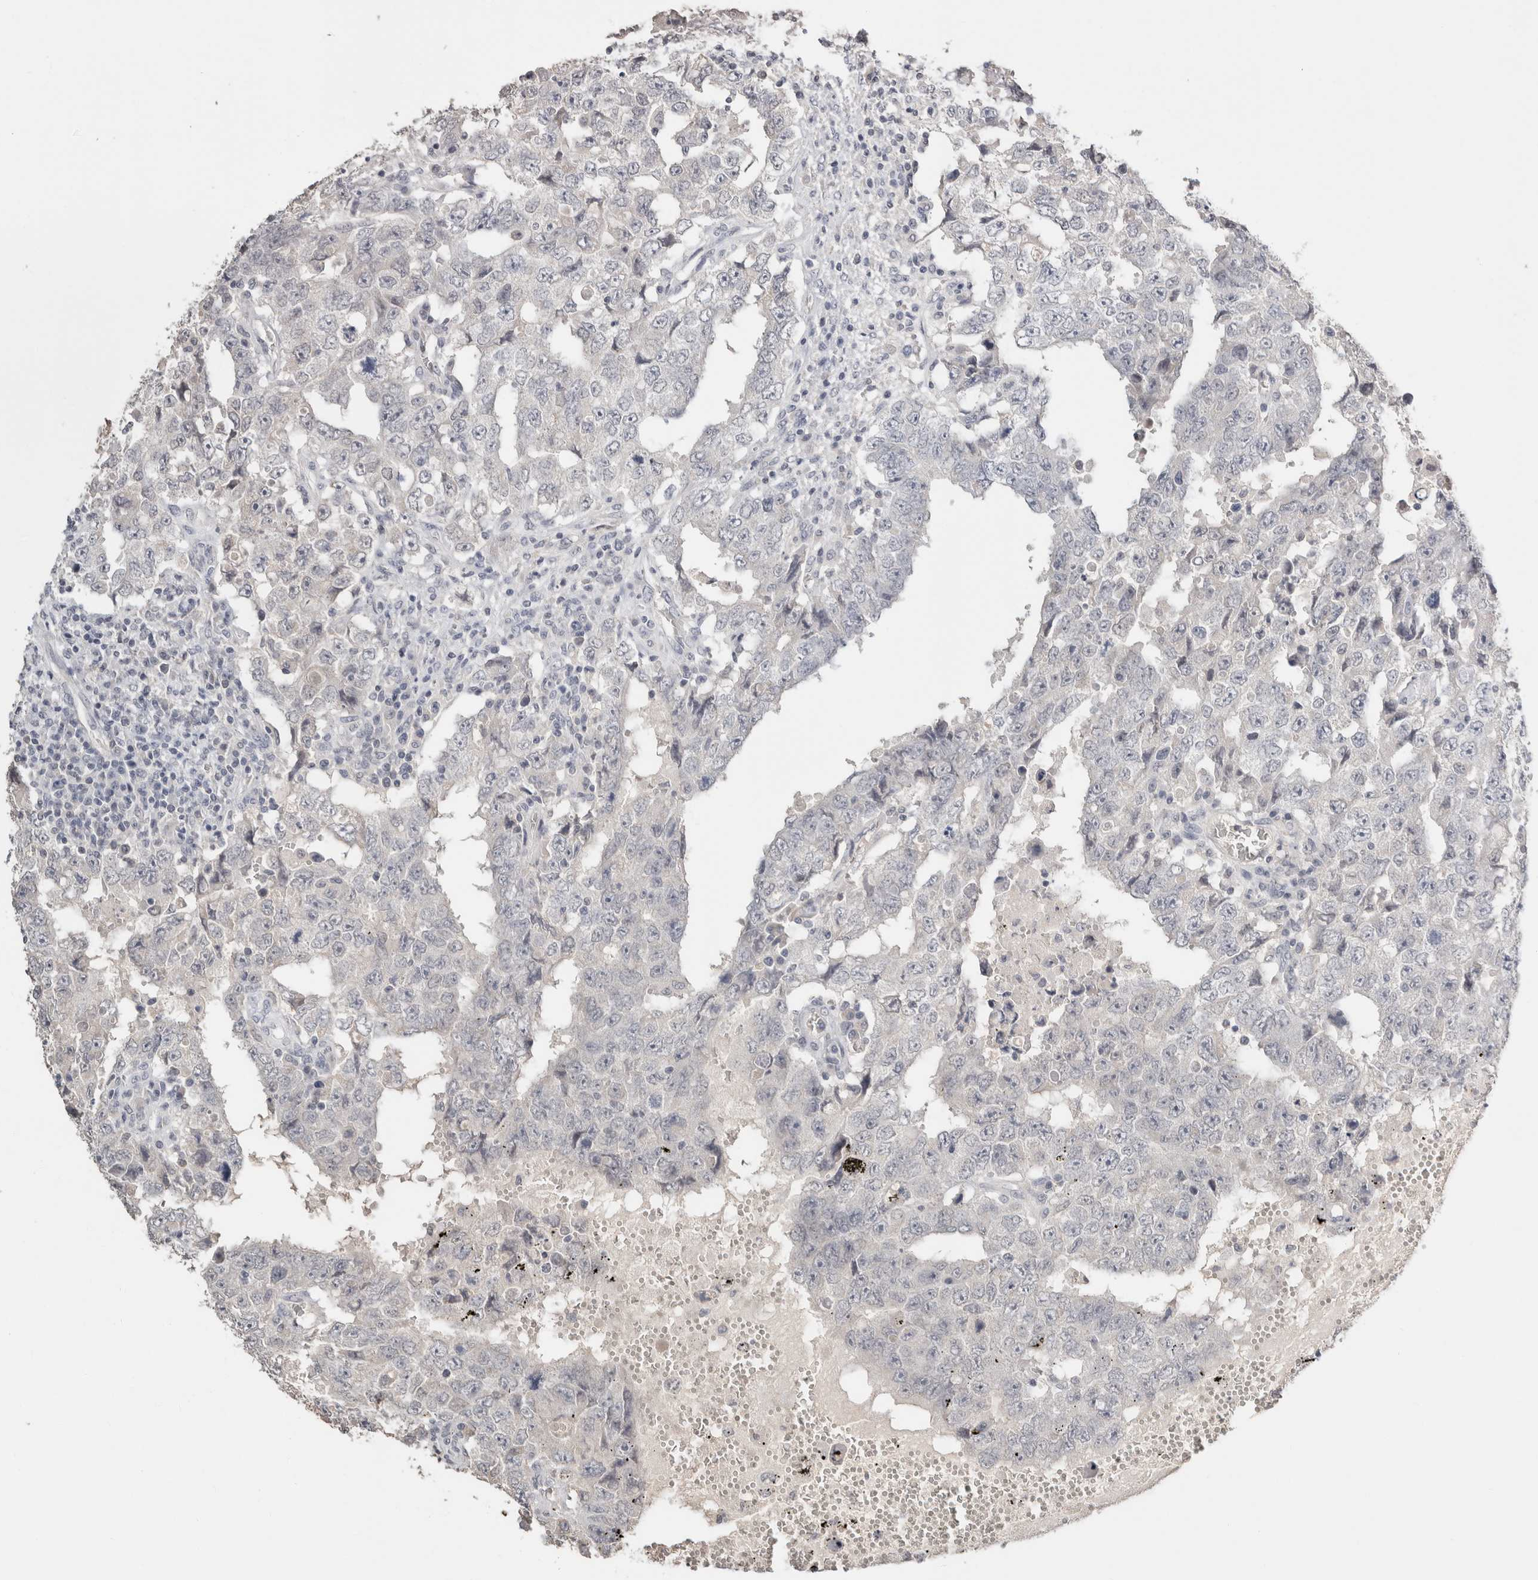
{"staining": {"intensity": "negative", "quantity": "none", "location": "none"}, "tissue": "testis cancer", "cell_type": "Tumor cells", "image_type": "cancer", "snomed": [{"axis": "morphology", "description": "Carcinoma, Embryonal, NOS"}, {"axis": "topography", "description": "Testis"}], "caption": "Tumor cells show no significant protein expression in testis embryonal carcinoma.", "gene": "CRAT", "patient": {"sex": "male", "age": 26}}